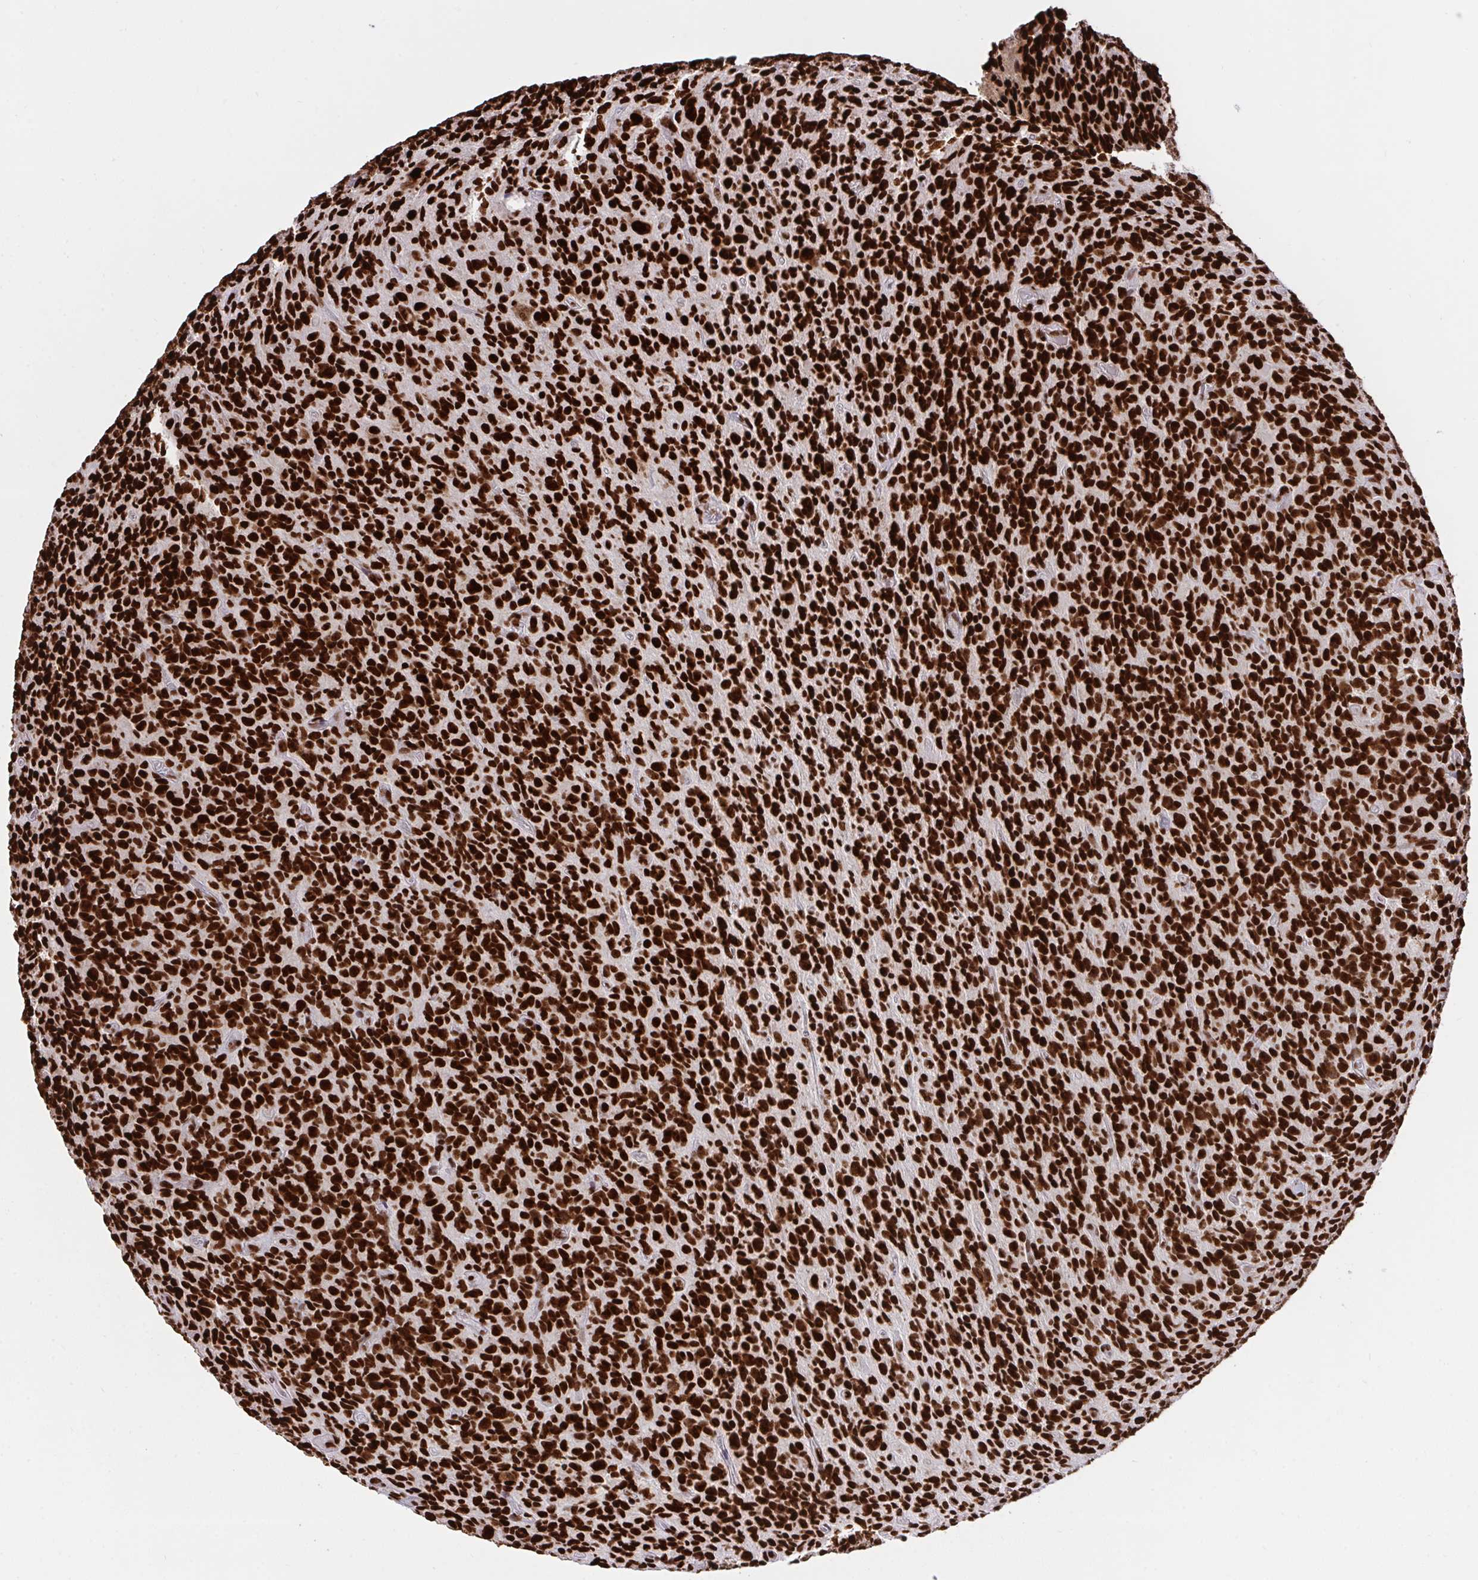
{"staining": {"intensity": "strong", "quantity": ">75%", "location": "nuclear"}, "tissue": "glioma", "cell_type": "Tumor cells", "image_type": "cancer", "snomed": [{"axis": "morphology", "description": "Glioma, malignant, High grade"}, {"axis": "topography", "description": "Brain"}], "caption": "Human glioma stained with a brown dye shows strong nuclear positive expression in approximately >75% of tumor cells.", "gene": "HNRNPL", "patient": {"sex": "male", "age": 76}}